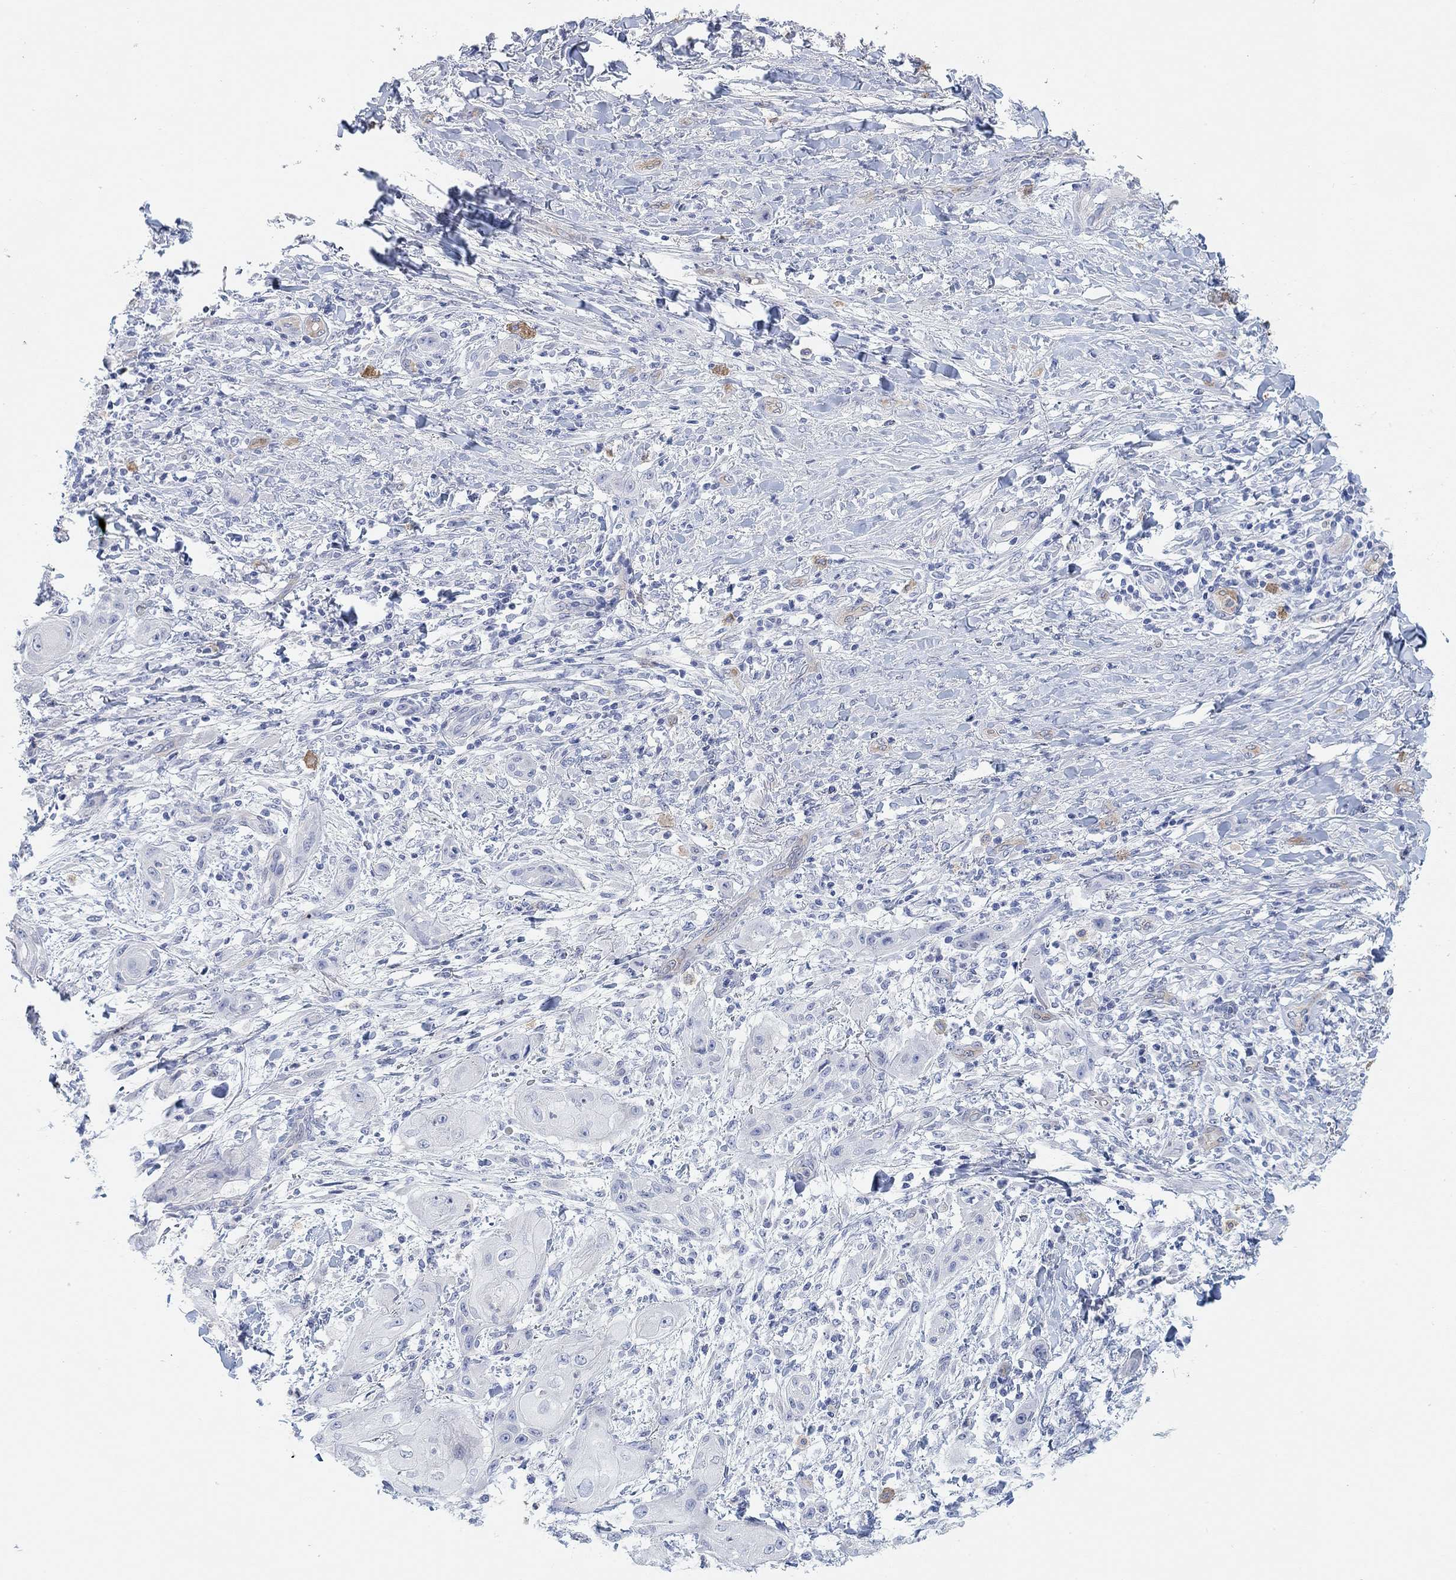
{"staining": {"intensity": "negative", "quantity": "none", "location": "none"}, "tissue": "skin cancer", "cell_type": "Tumor cells", "image_type": "cancer", "snomed": [{"axis": "morphology", "description": "Squamous cell carcinoma, NOS"}, {"axis": "topography", "description": "Skin"}], "caption": "Immunohistochemistry of human skin cancer reveals no expression in tumor cells.", "gene": "VAT1L", "patient": {"sex": "male", "age": 62}}